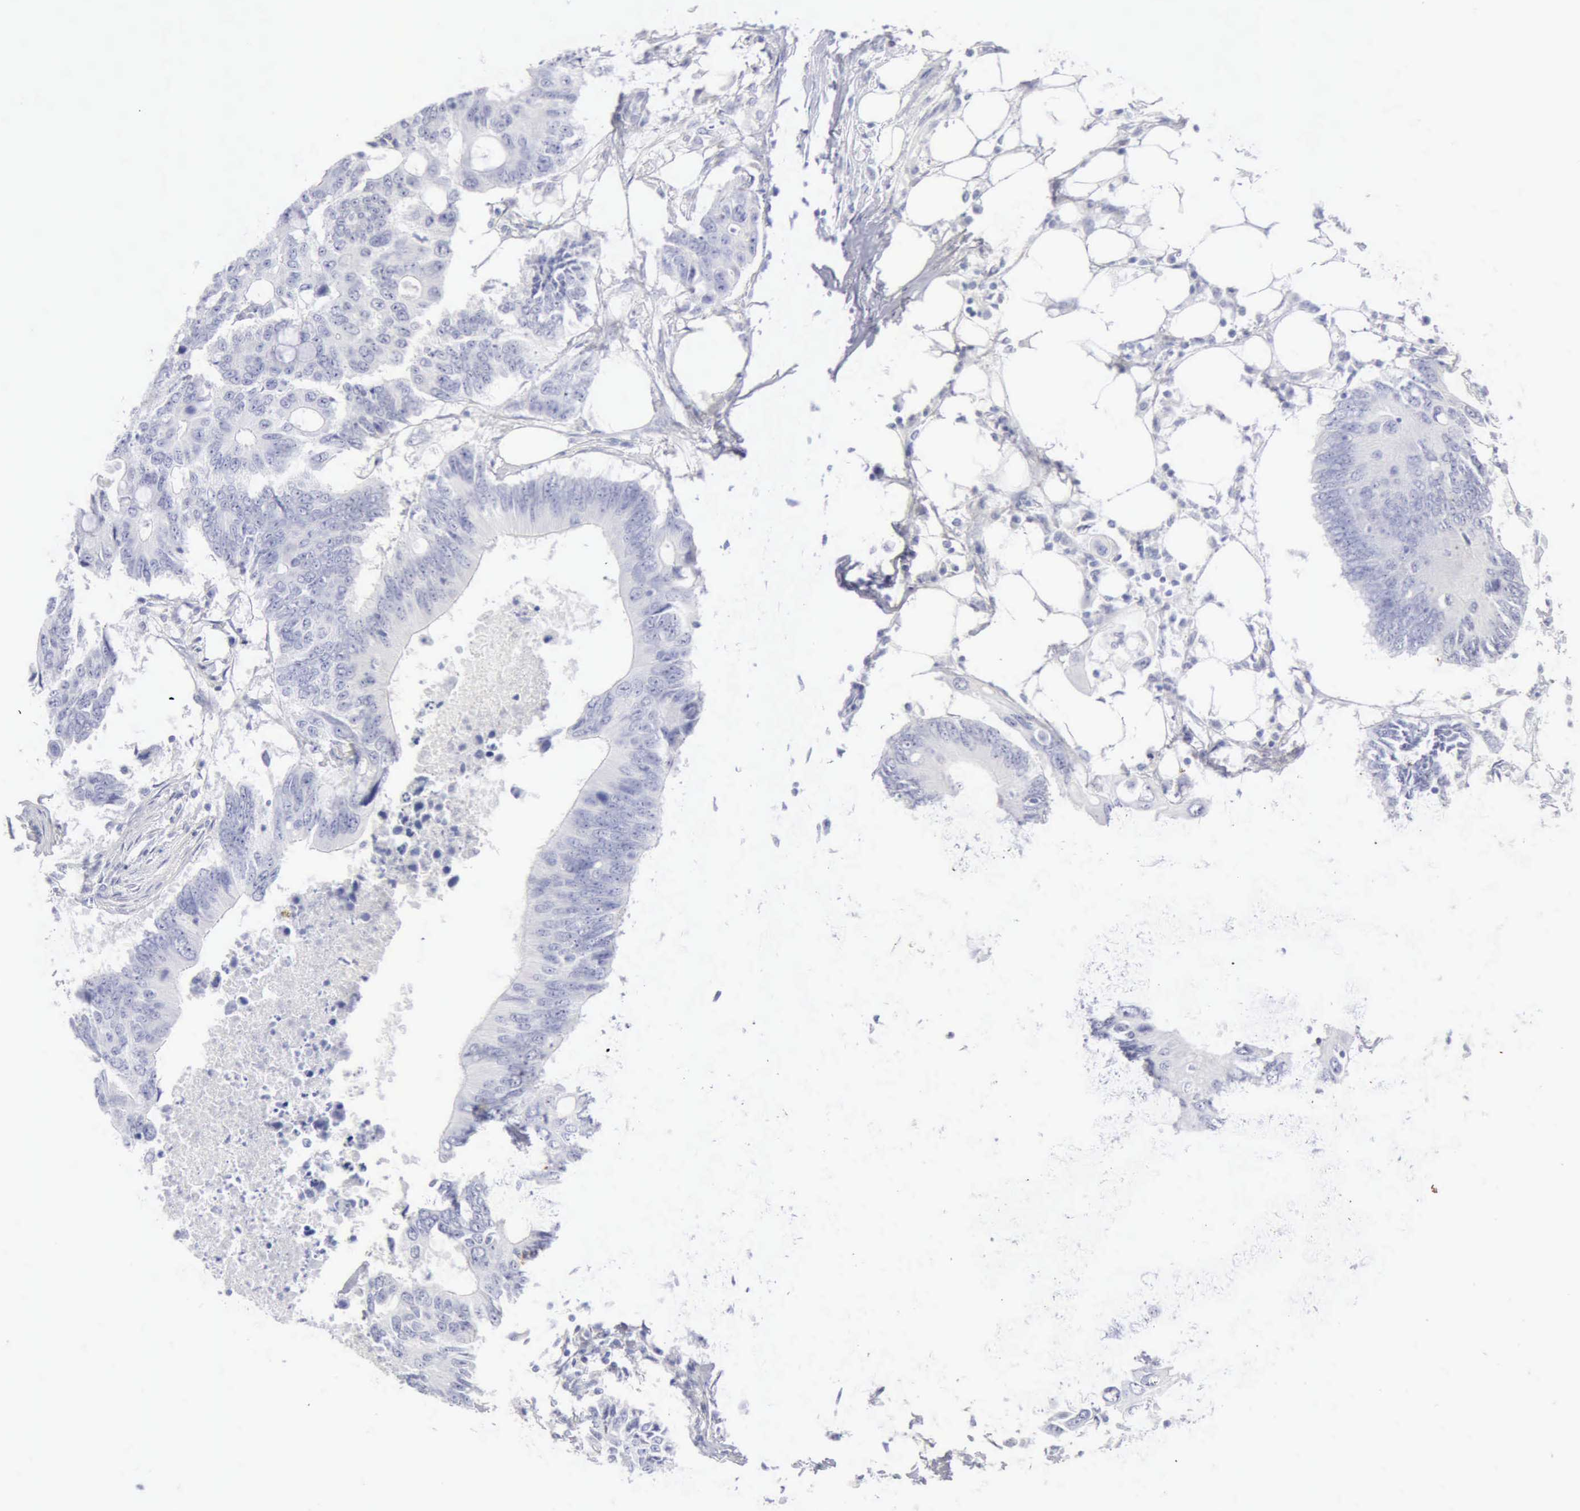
{"staining": {"intensity": "negative", "quantity": "none", "location": "none"}, "tissue": "colorectal cancer", "cell_type": "Tumor cells", "image_type": "cancer", "snomed": [{"axis": "morphology", "description": "Adenocarcinoma, NOS"}, {"axis": "topography", "description": "Colon"}], "caption": "This is an immunohistochemistry histopathology image of human colorectal cancer. There is no expression in tumor cells.", "gene": "KRT10", "patient": {"sex": "male", "age": 71}}